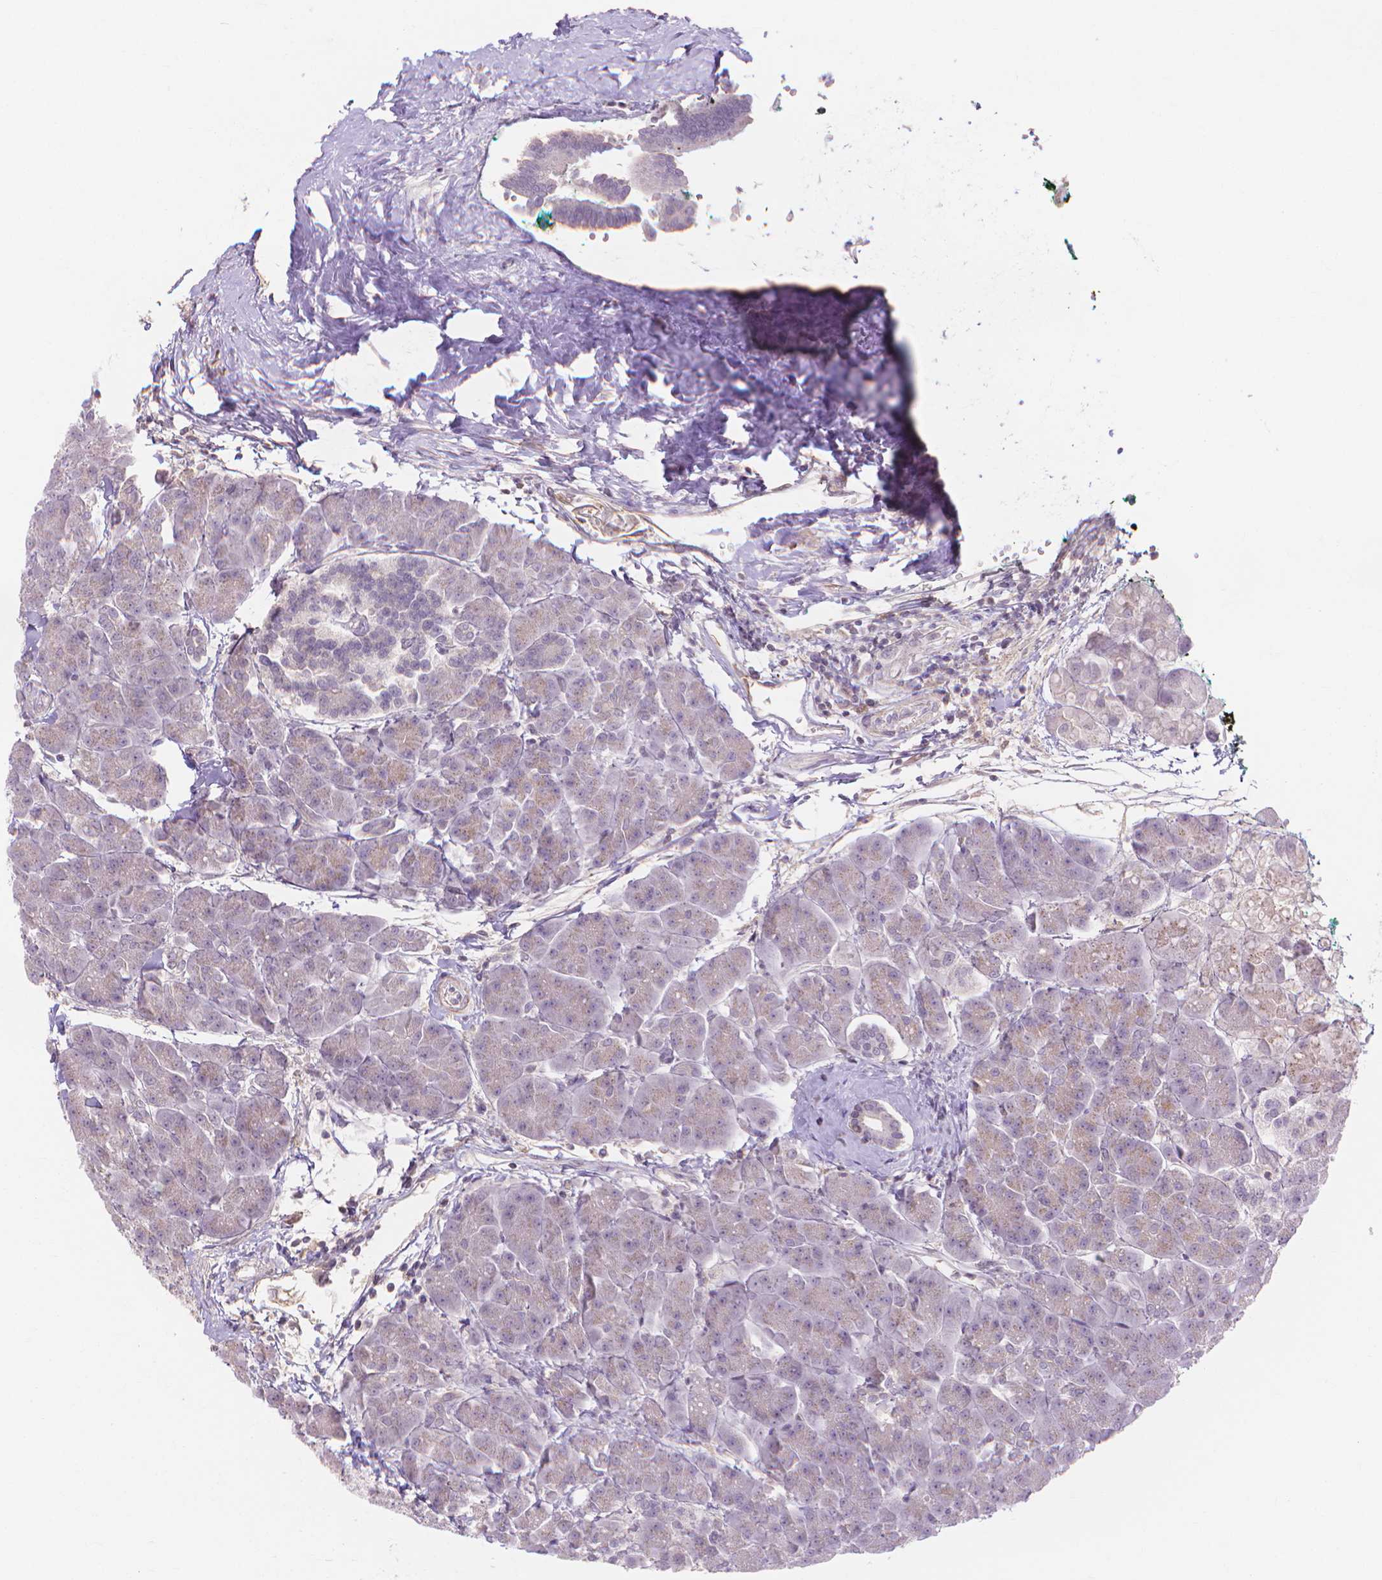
{"staining": {"intensity": "weak", "quantity": "25%-75%", "location": "cytoplasmic/membranous"}, "tissue": "pancreas", "cell_type": "Exocrine glandular cells", "image_type": "normal", "snomed": [{"axis": "morphology", "description": "Normal tissue, NOS"}, {"axis": "topography", "description": "Adipose tissue"}, {"axis": "topography", "description": "Pancreas"}, {"axis": "topography", "description": "Peripheral nerve tissue"}], "caption": "Immunohistochemical staining of benign pancreas shows low levels of weak cytoplasmic/membranous expression in approximately 25%-75% of exocrine glandular cells.", "gene": "PRDM13", "patient": {"sex": "female", "age": 58}}